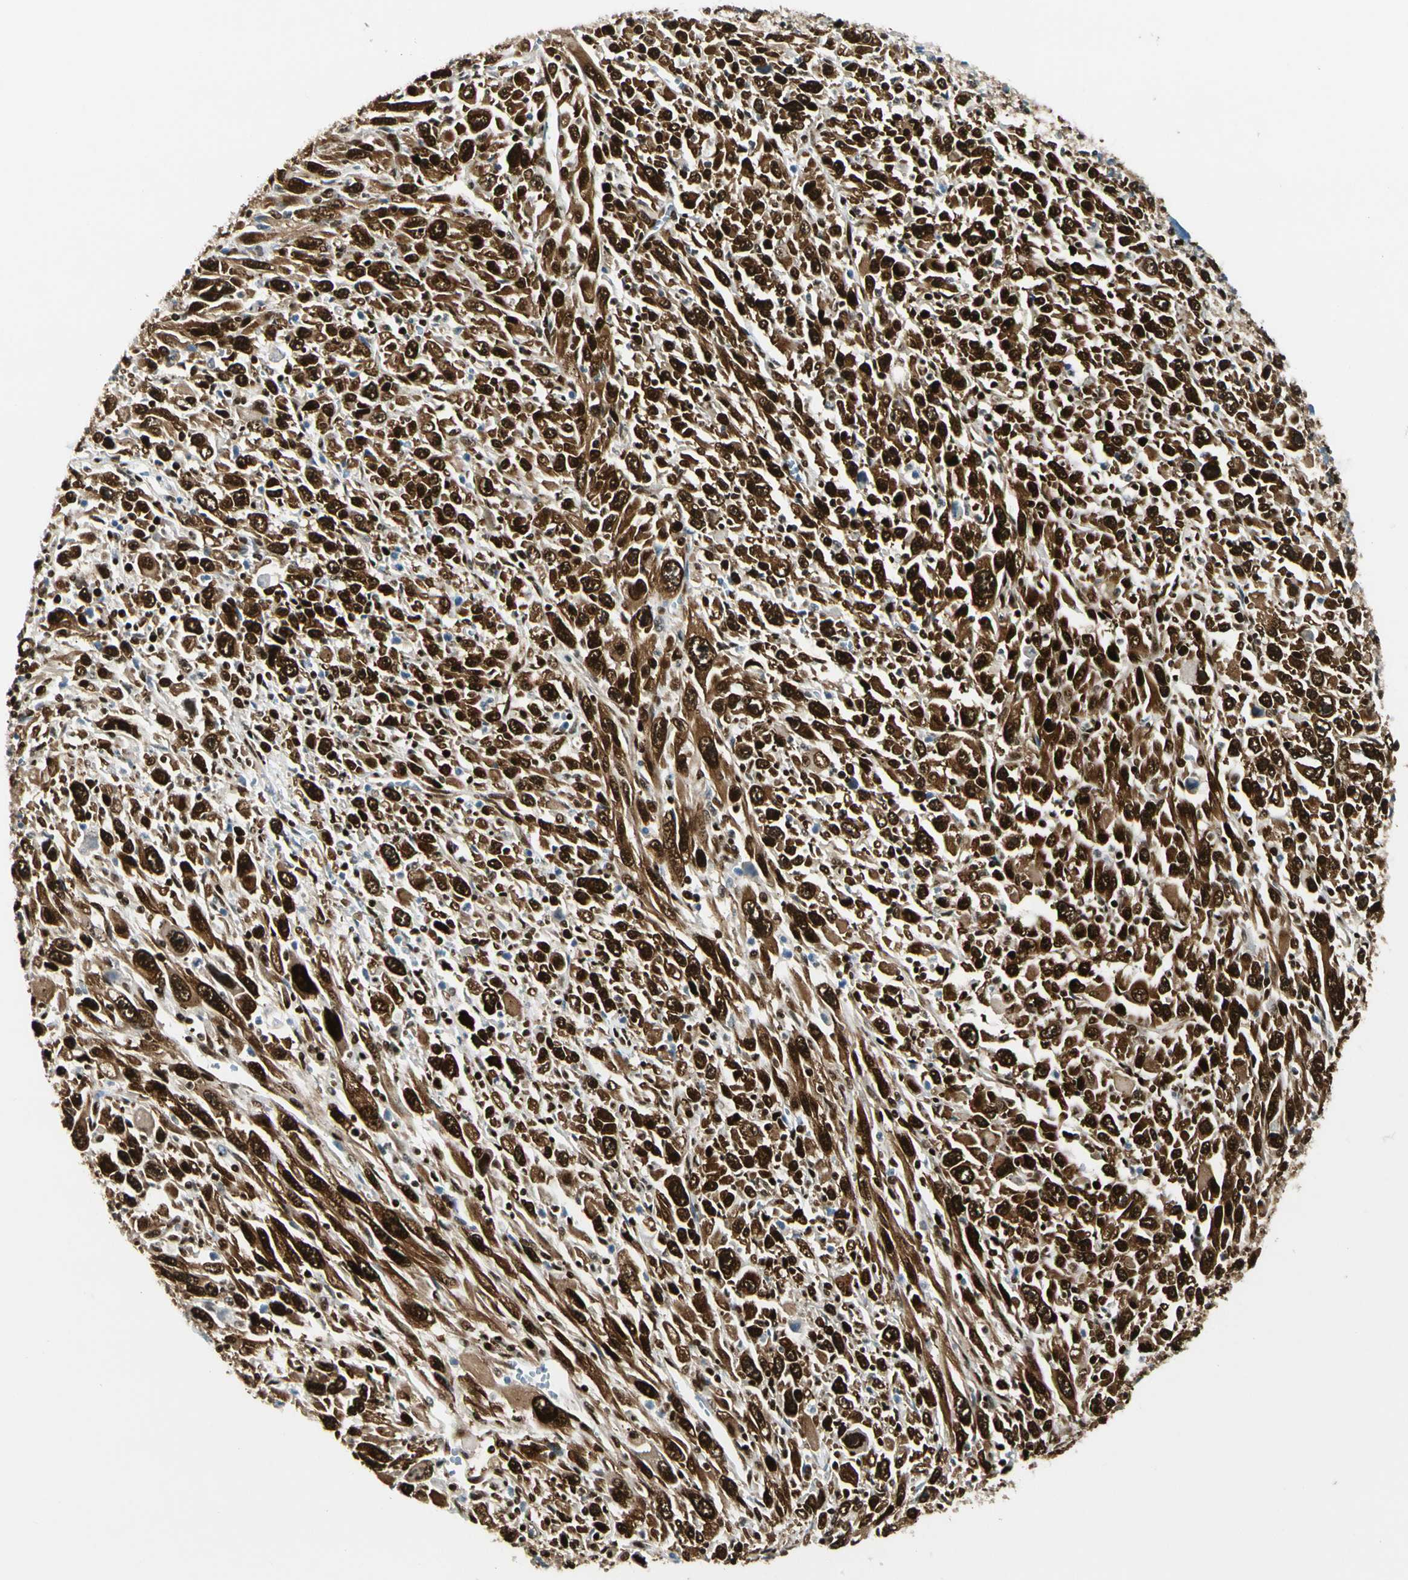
{"staining": {"intensity": "strong", "quantity": ">75%", "location": "cytoplasmic/membranous,nuclear"}, "tissue": "melanoma", "cell_type": "Tumor cells", "image_type": "cancer", "snomed": [{"axis": "morphology", "description": "Malignant melanoma, Metastatic site"}, {"axis": "topography", "description": "Skin"}], "caption": "IHC (DAB) staining of melanoma reveals strong cytoplasmic/membranous and nuclear protein staining in approximately >75% of tumor cells.", "gene": "FUS", "patient": {"sex": "female", "age": 56}}